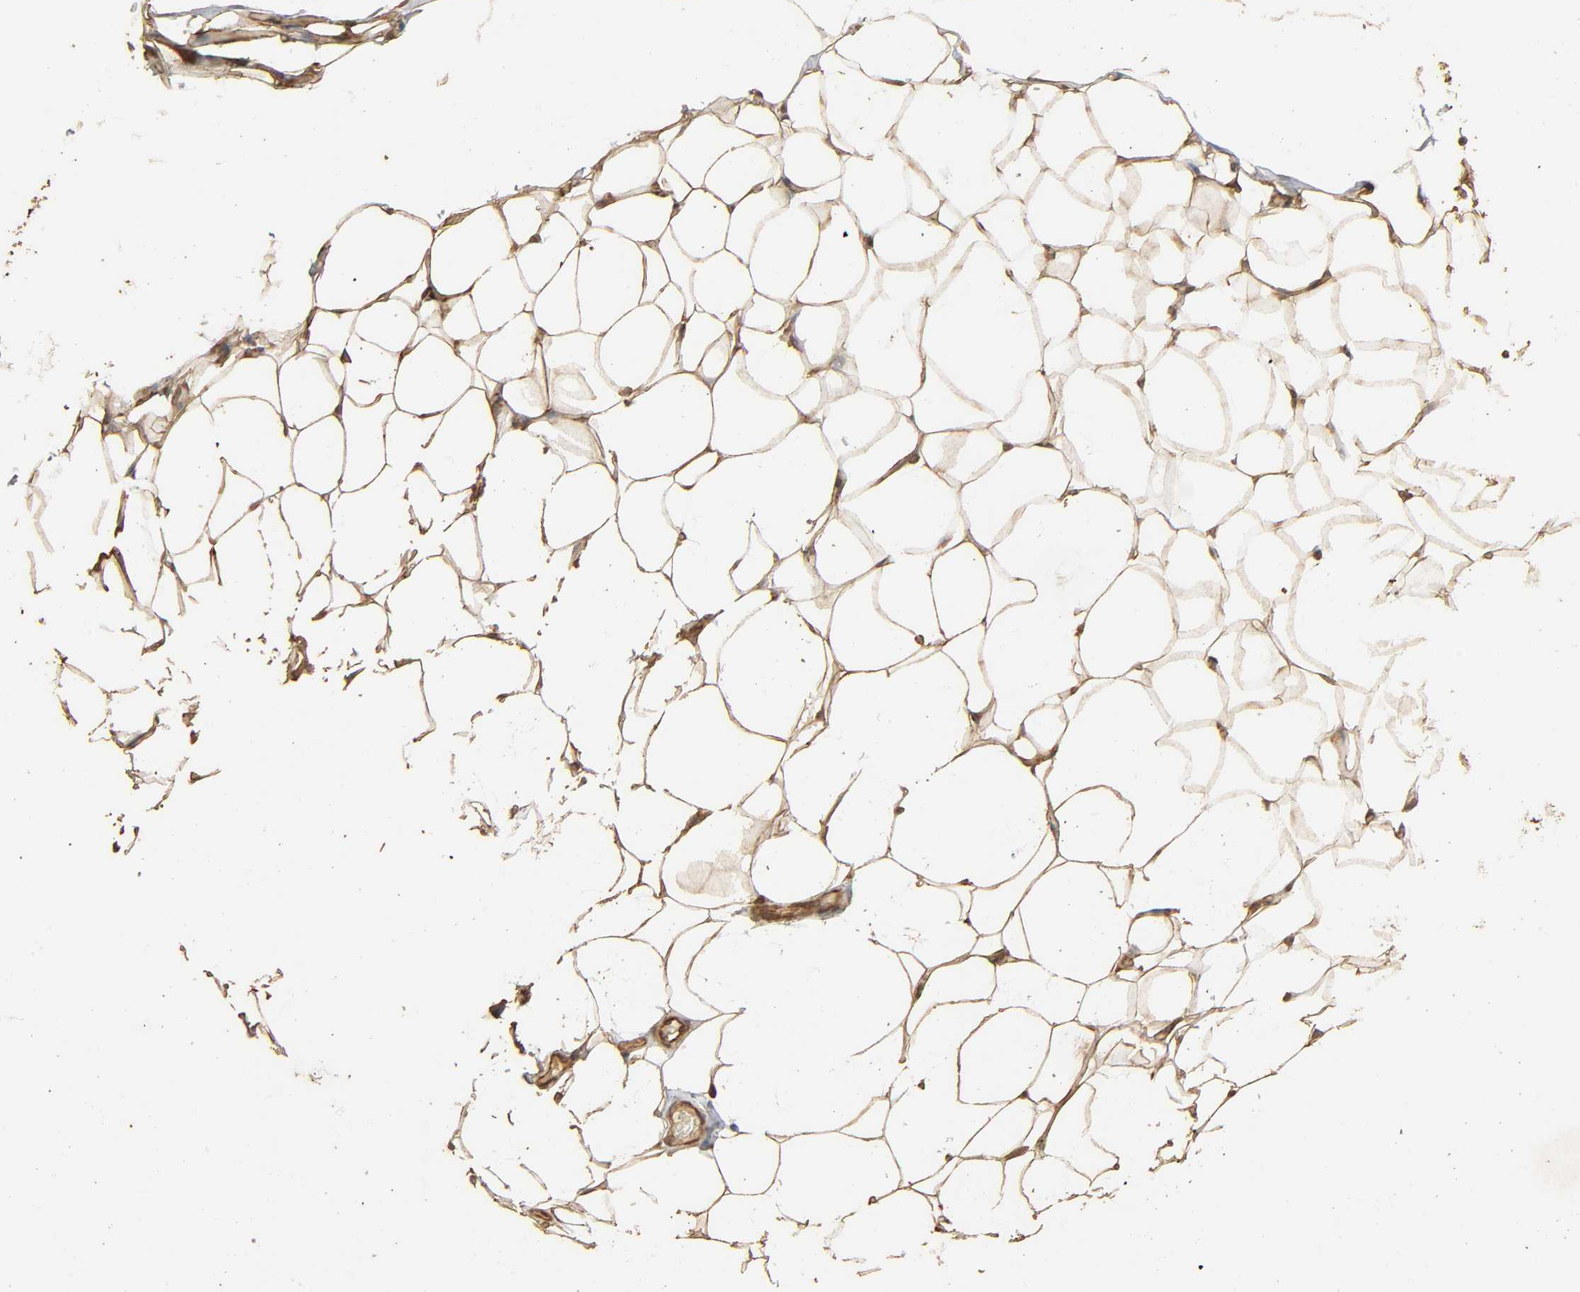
{"staining": {"intensity": "moderate", "quantity": ">75%", "location": "cytoplasmic/membranous"}, "tissue": "adipose tissue", "cell_type": "Adipocytes", "image_type": "normal", "snomed": [{"axis": "morphology", "description": "Normal tissue, NOS"}, {"axis": "topography", "description": "Soft tissue"}], "caption": "Immunohistochemistry (IHC) of unremarkable human adipose tissue shows medium levels of moderate cytoplasmic/membranous positivity in about >75% of adipocytes.", "gene": "RPS6KA6", "patient": {"sex": "male", "age": 26}}